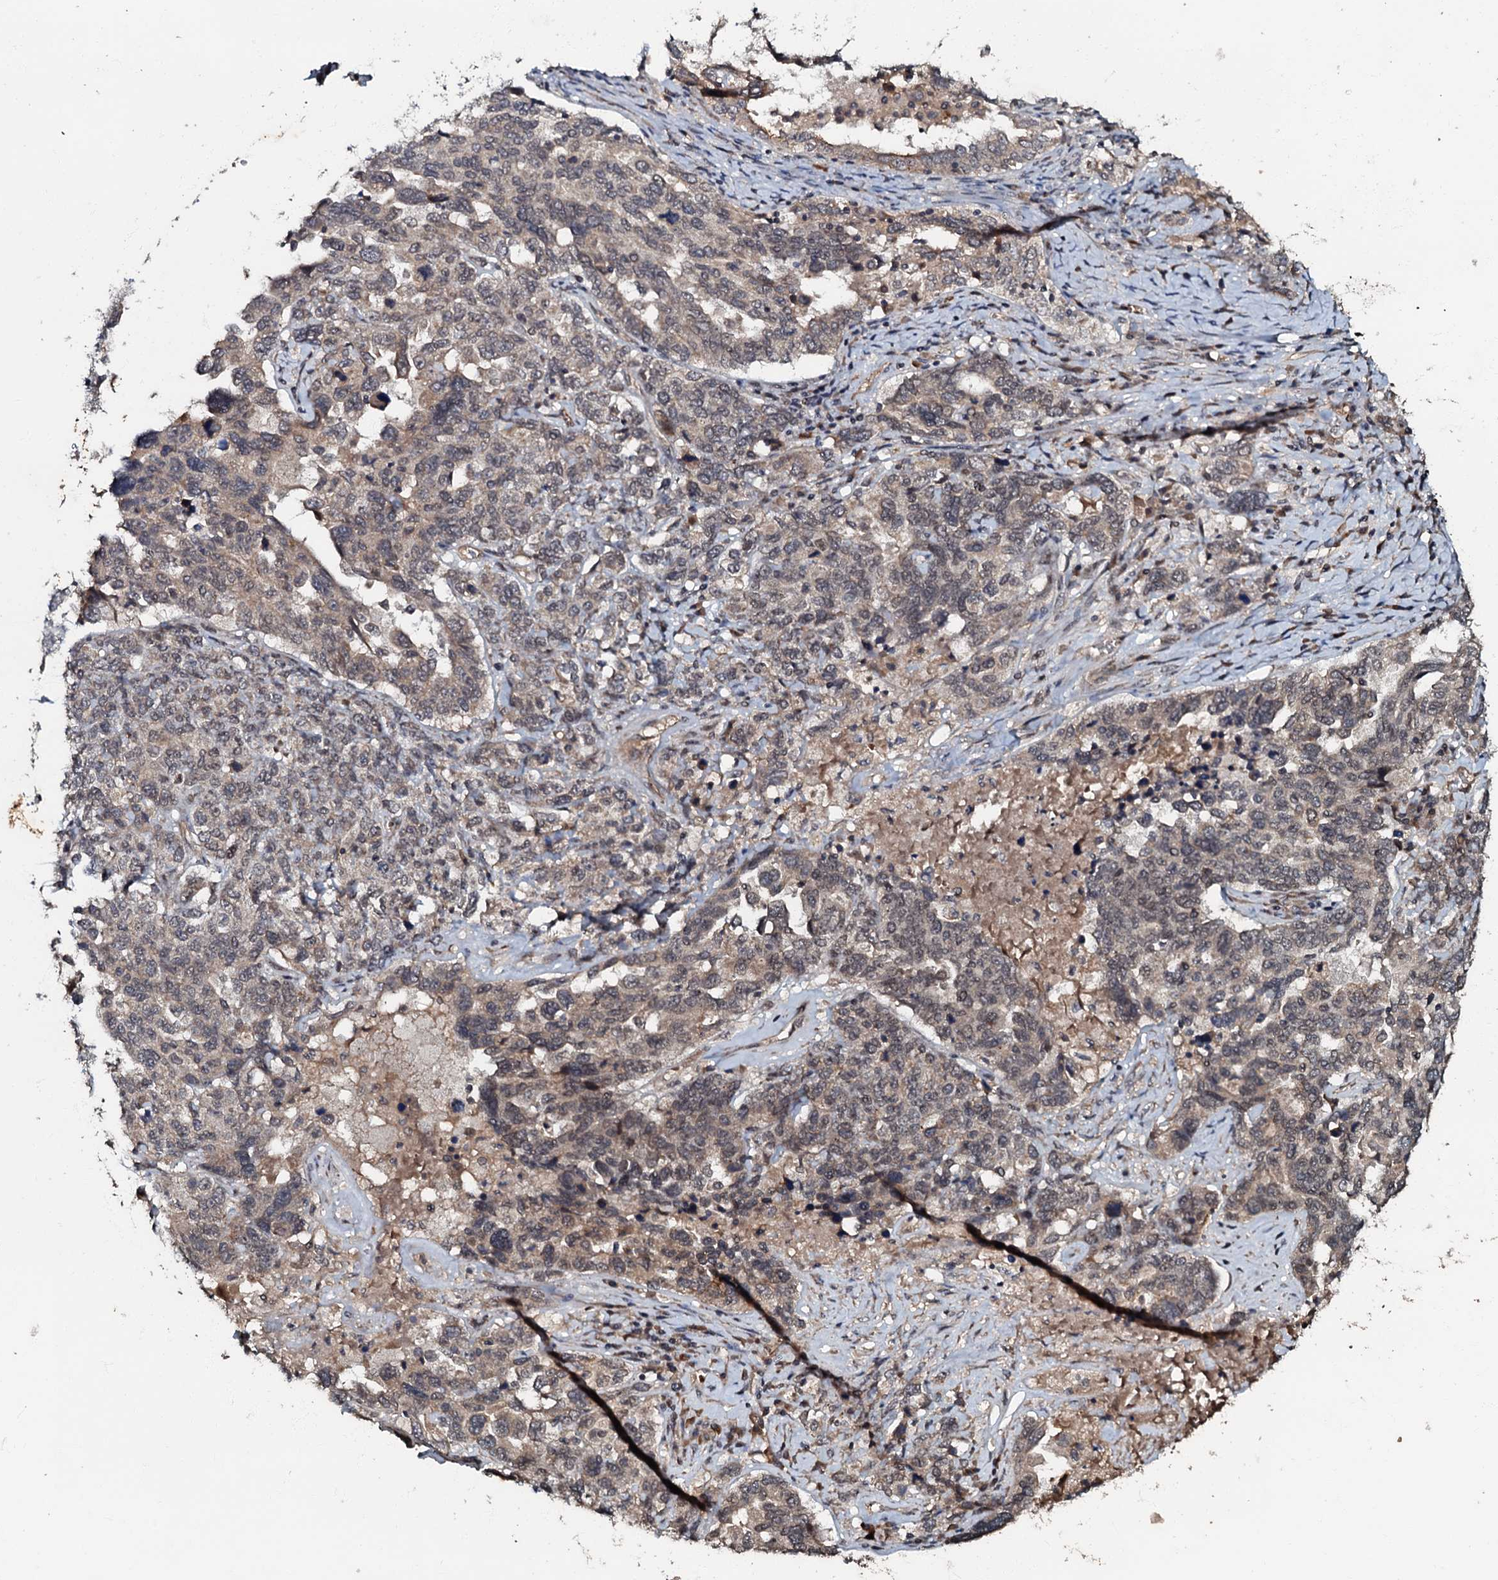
{"staining": {"intensity": "weak", "quantity": "<25%", "location": "cytoplasmic/membranous"}, "tissue": "ovarian cancer", "cell_type": "Tumor cells", "image_type": "cancer", "snomed": [{"axis": "morphology", "description": "Carcinoma, endometroid"}, {"axis": "topography", "description": "Ovary"}], "caption": "Tumor cells show no significant protein staining in ovarian endometroid carcinoma.", "gene": "MANSC4", "patient": {"sex": "female", "age": 62}}